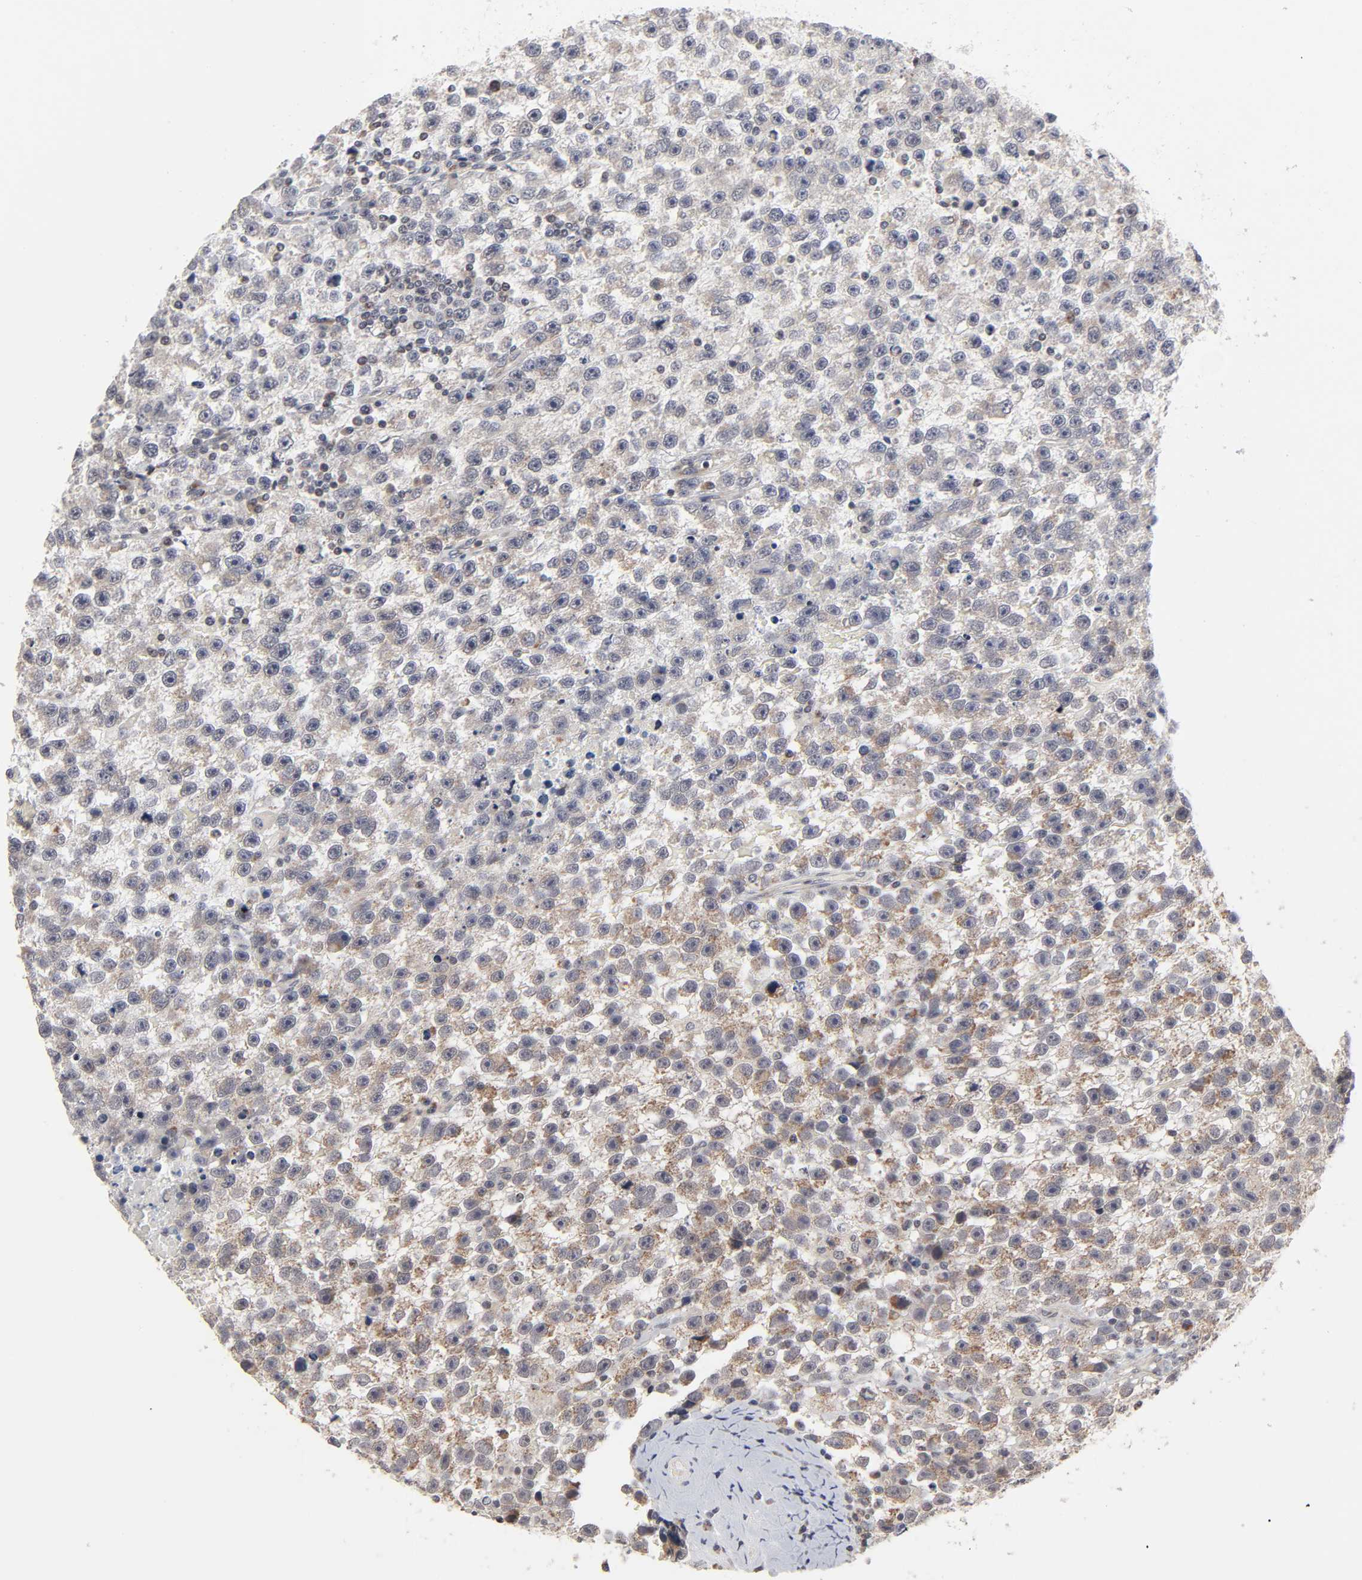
{"staining": {"intensity": "moderate", "quantity": "25%-75%", "location": "cytoplasmic/membranous"}, "tissue": "testis cancer", "cell_type": "Tumor cells", "image_type": "cancer", "snomed": [{"axis": "morphology", "description": "Seminoma, NOS"}, {"axis": "topography", "description": "Testis"}], "caption": "This is a photomicrograph of immunohistochemistry staining of seminoma (testis), which shows moderate staining in the cytoplasmic/membranous of tumor cells.", "gene": "AUH", "patient": {"sex": "male", "age": 33}}